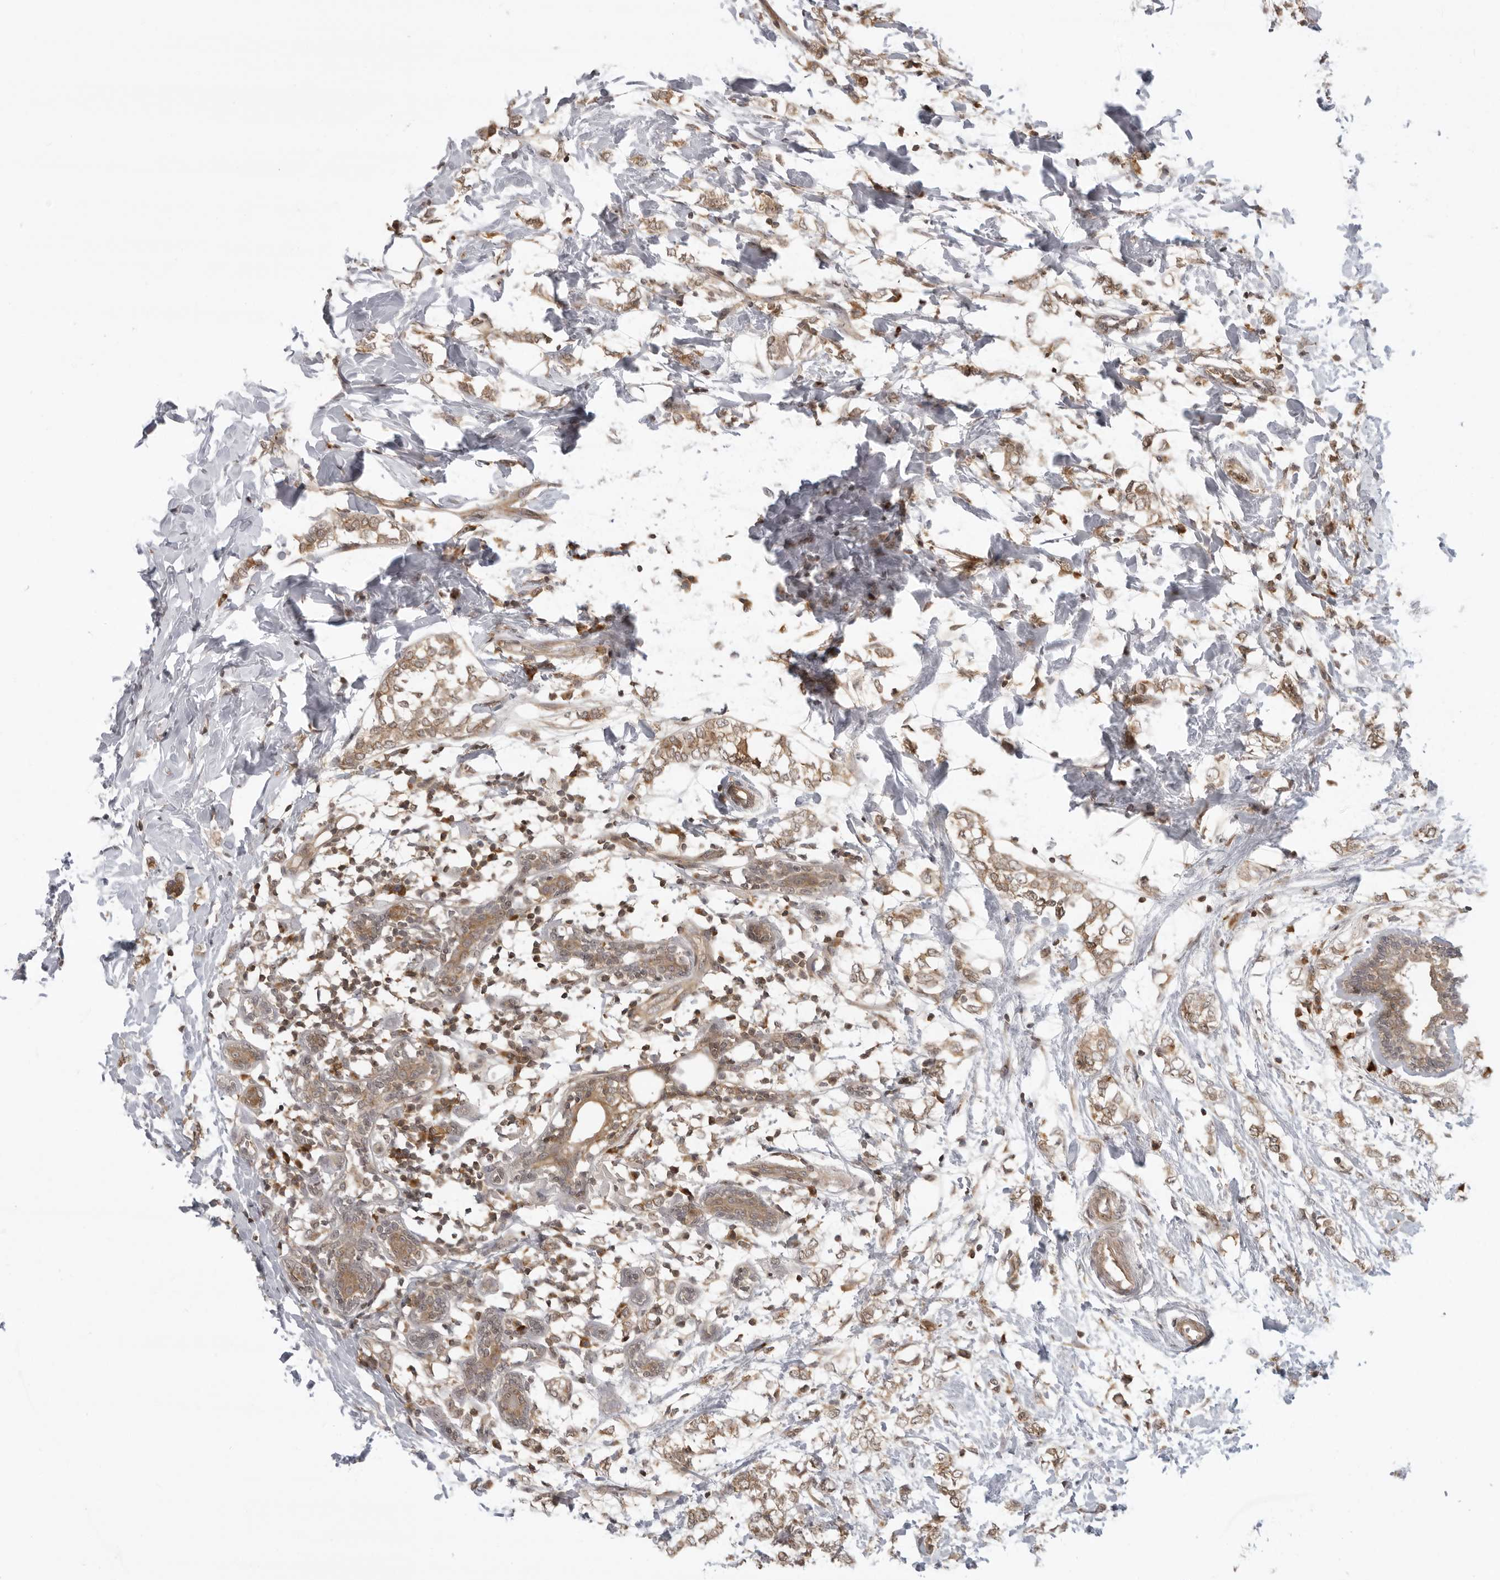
{"staining": {"intensity": "moderate", "quantity": ">75%", "location": "cytoplasmic/membranous"}, "tissue": "breast cancer", "cell_type": "Tumor cells", "image_type": "cancer", "snomed": [{"axis": "morphology", "description": "Normal tissue, NOS"}, {"axis": "morphology", "description": "Lobular carcinoma"}, {"axis": "topography", "description": "Breast"}], "caption": "Immunohistochemical staining of breast lobular carcinoma displays medium levels of moderate cytoplasmic/membranous positivity in about >75% of tumor cells. The protein of interest is stained brown, and the nuclei are stained in blue (DAB IHC with brightfield microscopy, high magnification).", "gene": "PRRC2A", "patient": {"sex": "female", "age": 47}}